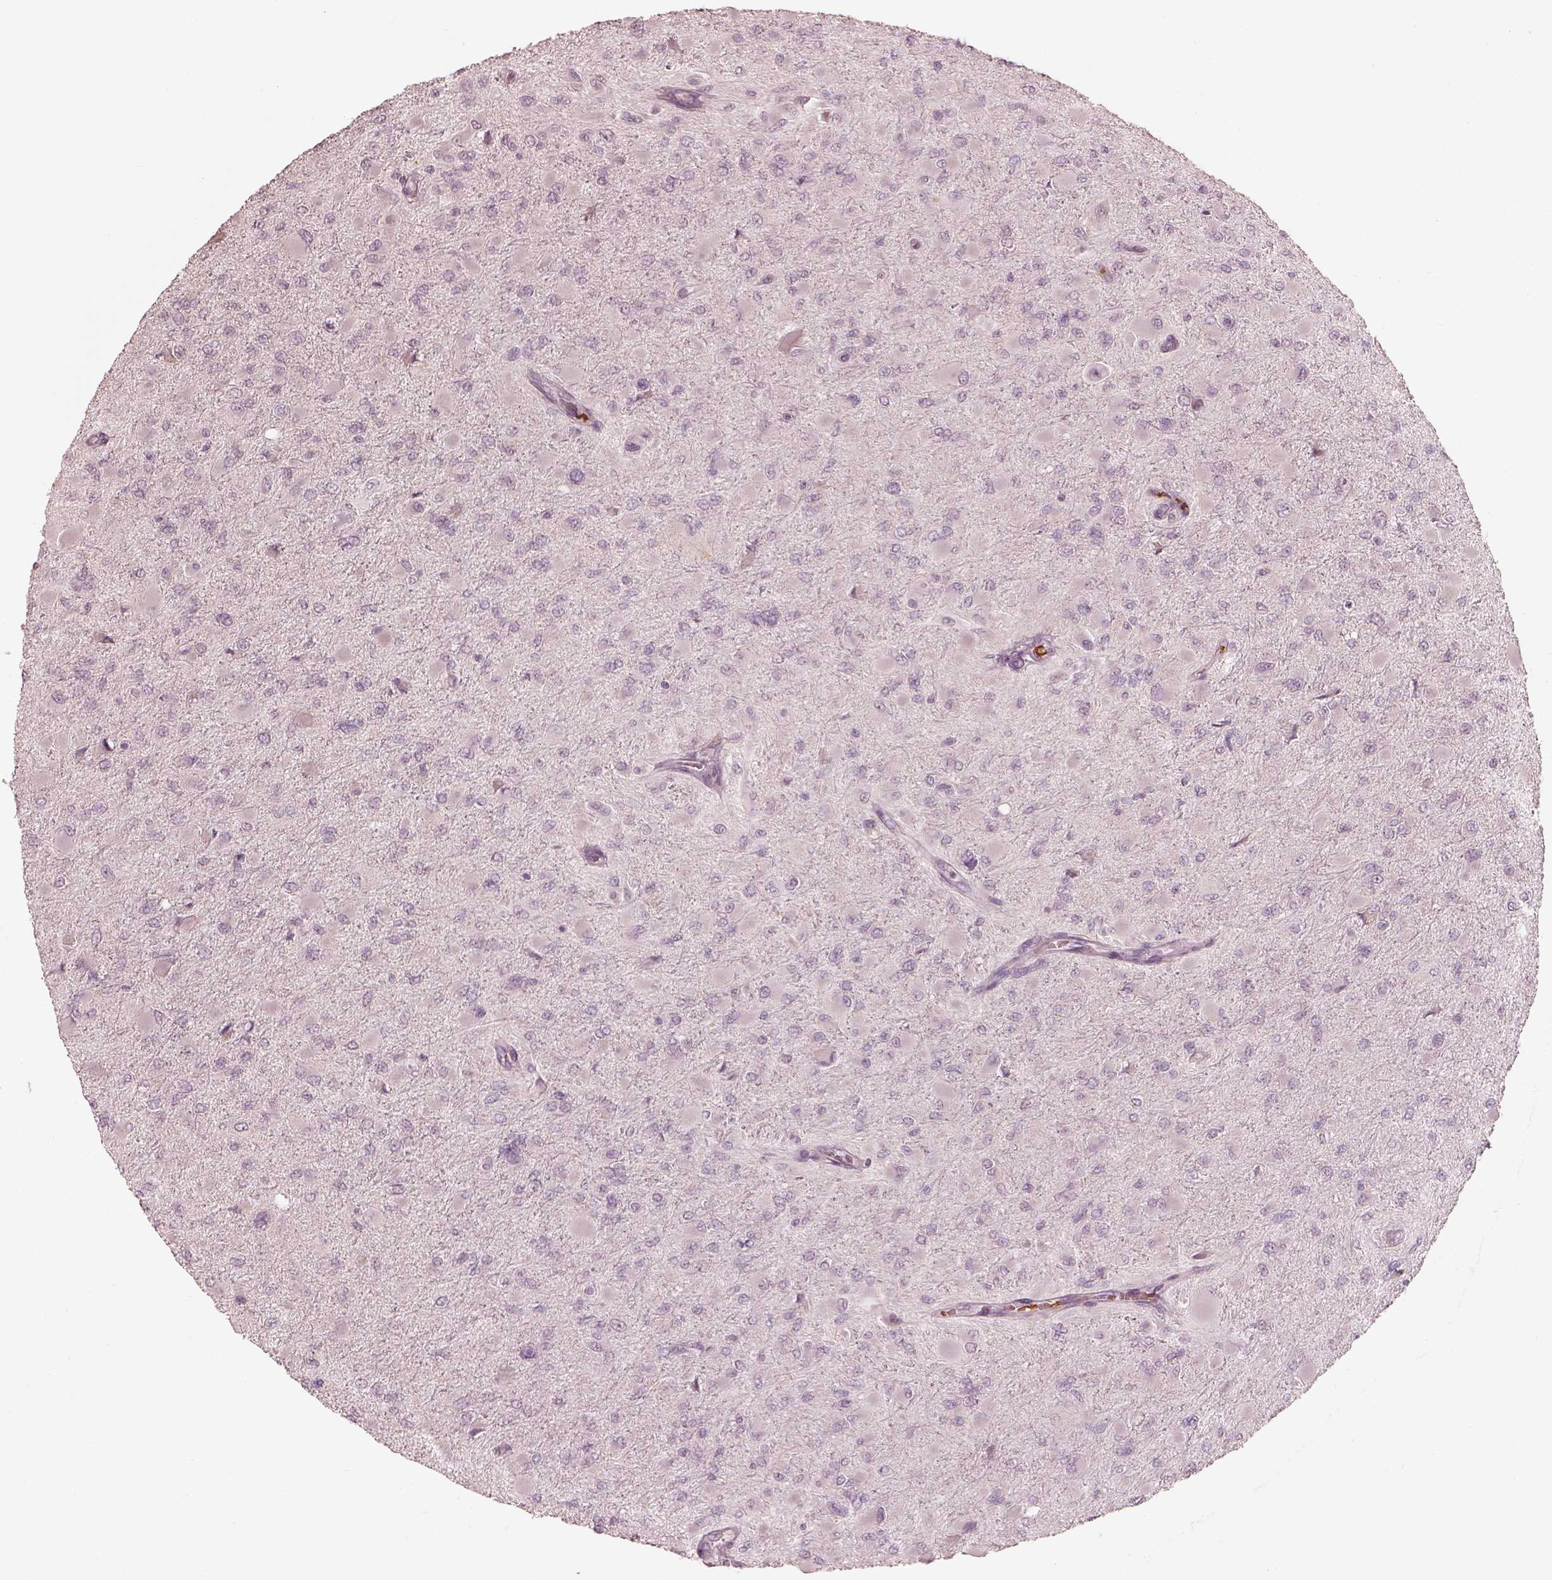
{"staining": {"intensity": "negative", "quantity": "none", "location": "none"}, "tissue": "glioma", "cell_type": "Tumor cells", "image_type": "cancer", "snomed": [{"axis": "morphology", "description": "Glioma, malignant, High grade"}, {"axis": "topography", "description": "Cerebral cortex"}], "caption": "Image shows no significant protein expression in tumor cells of malignant high-grade glioma.", "gene": "ANKLE1", "patient": {"sex": "female", "age": 36}}